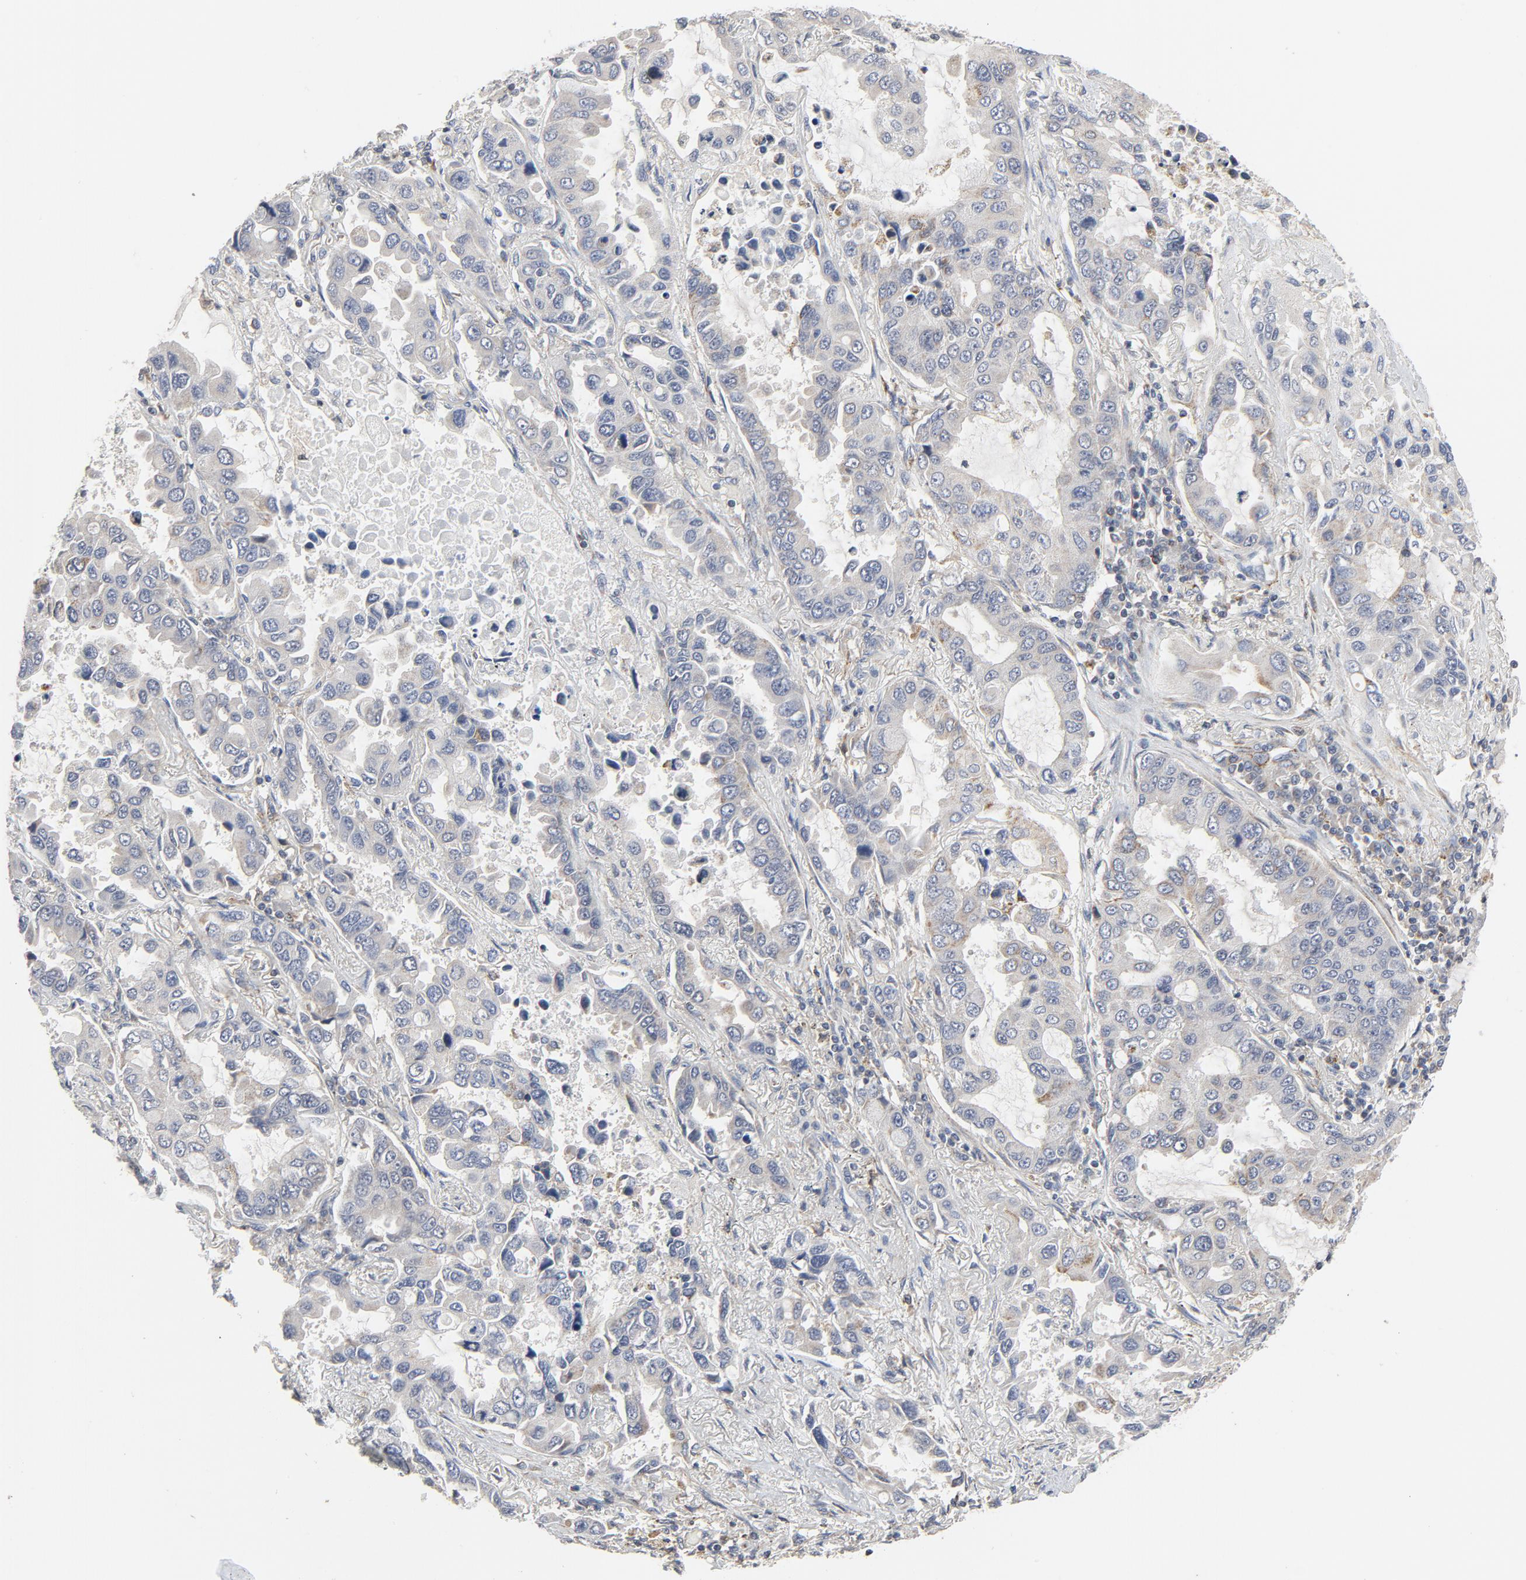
{"staining": {"intensity": "weak", "quantity": "25%-75%", "location": "cytoplasmic/membranous"}, "tissue": "lung cancer", "cell_type": "Tumor cells", "image_type": "cancer", "snomed": [{"axis": "morphology", "description": "Adenocarcinoma, NOS"}, {"axis": "topography", "description": "Lung"}], "caption": "An image of lung adenocarcinoma stained for a protein displays weak cytoplasmic/membranous brown staining in tumor cells.", "gene": "C14orf119", "patient": {"sex": "male", "age": 64}}